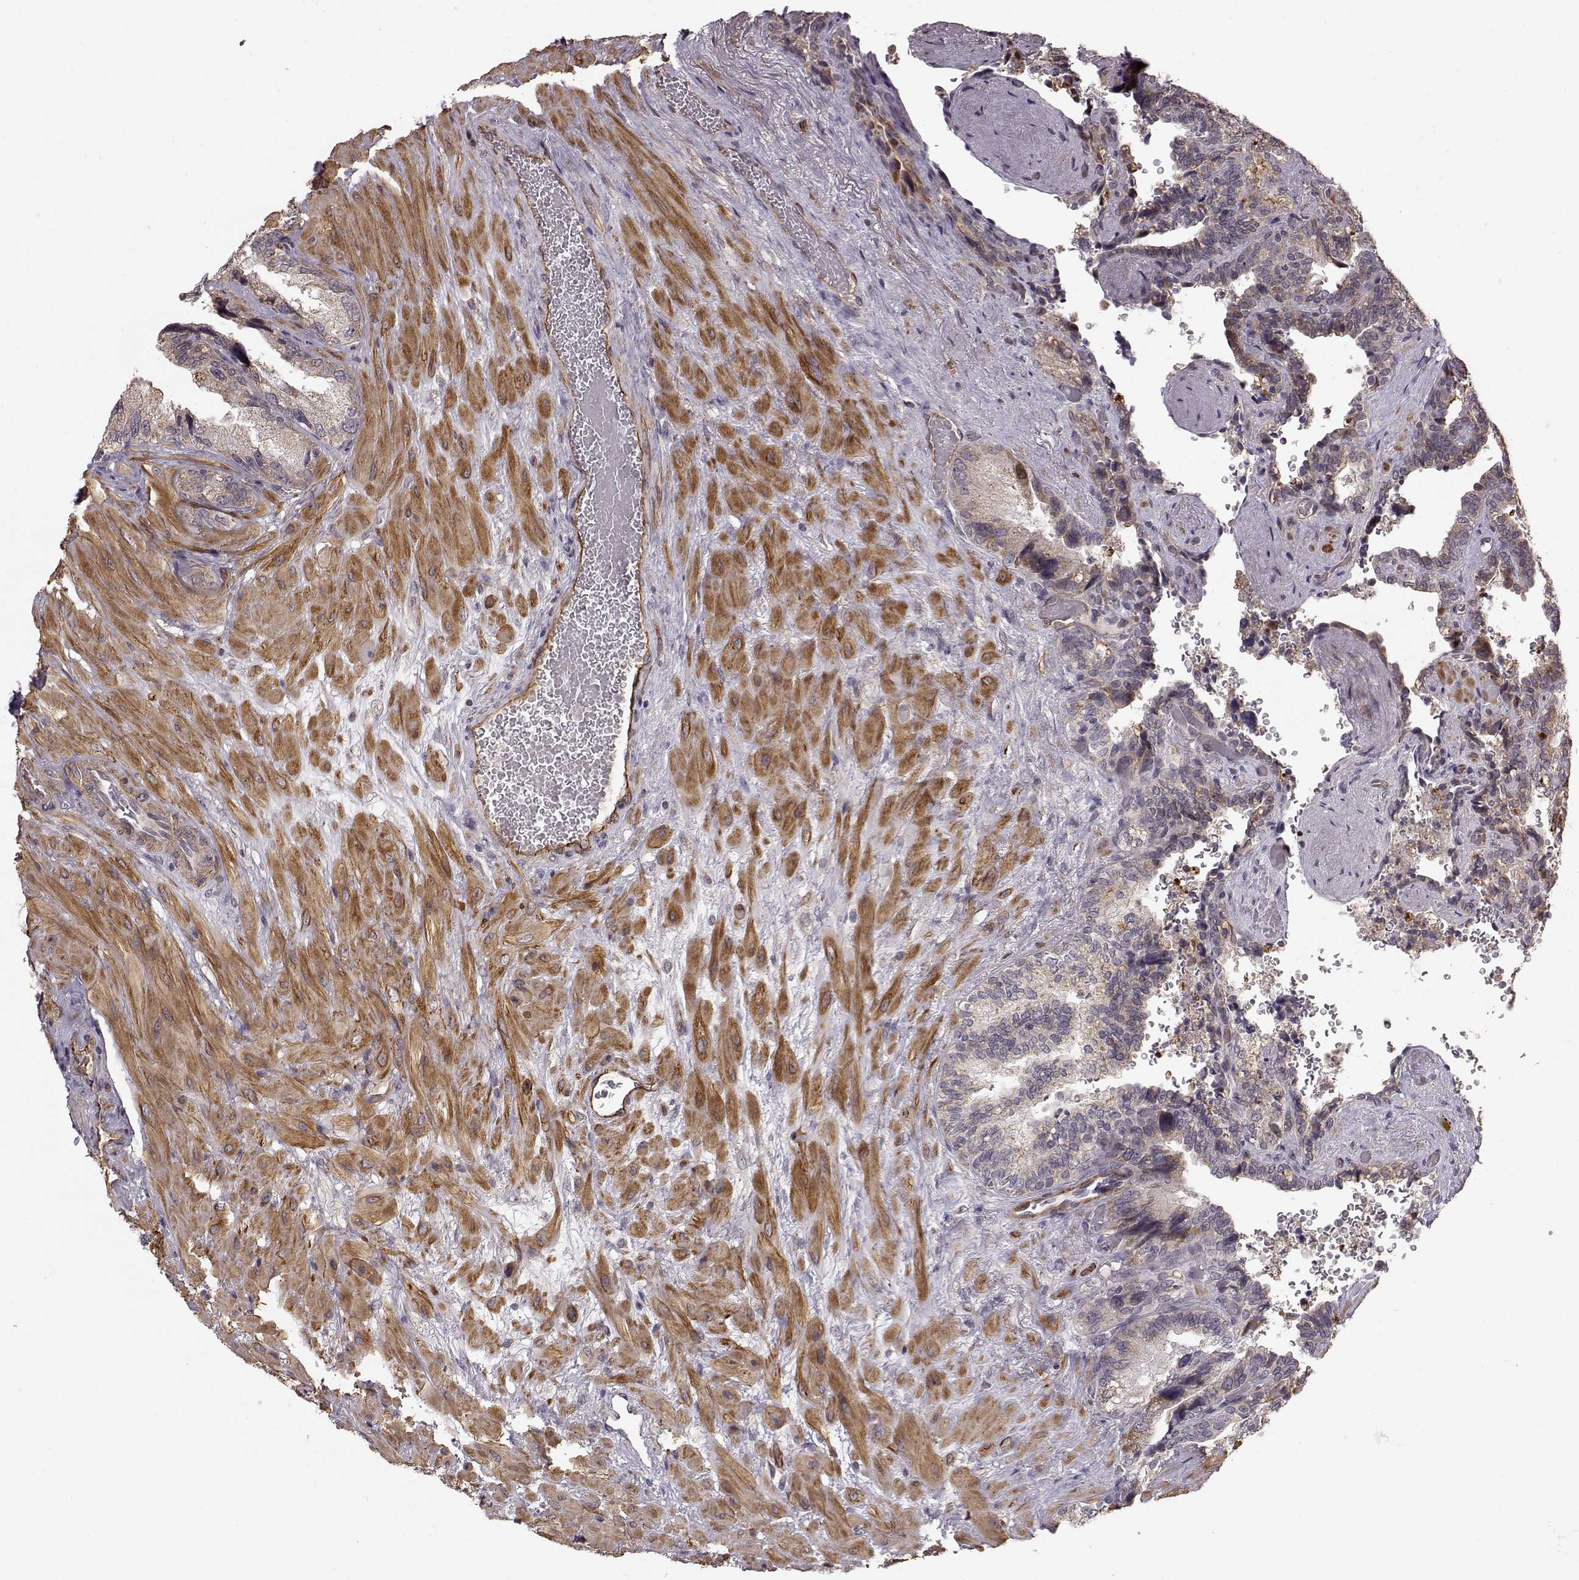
{"staining": {"intensity": "weak", "quantity": "<25%", "location": "cytoplasmic/membranous"}, "tissue": "seminal vesicle", "cell_type": "Glandular cells", "image_type": "normal", "snomed": [{"axis": "morphology", "description": "Normal tissue, NOS"}, {"axis": "topography", "description": "Seminal veicle"}], "caption": "DAB immunohistochemical staining of benign seminal vesicle exhibits no significant expression in glandular cells. (Brightfield microscopy of DAB IHC at high magnification).", "gene": "BACH2", "patient": {"sex": "male", "age": 69}}